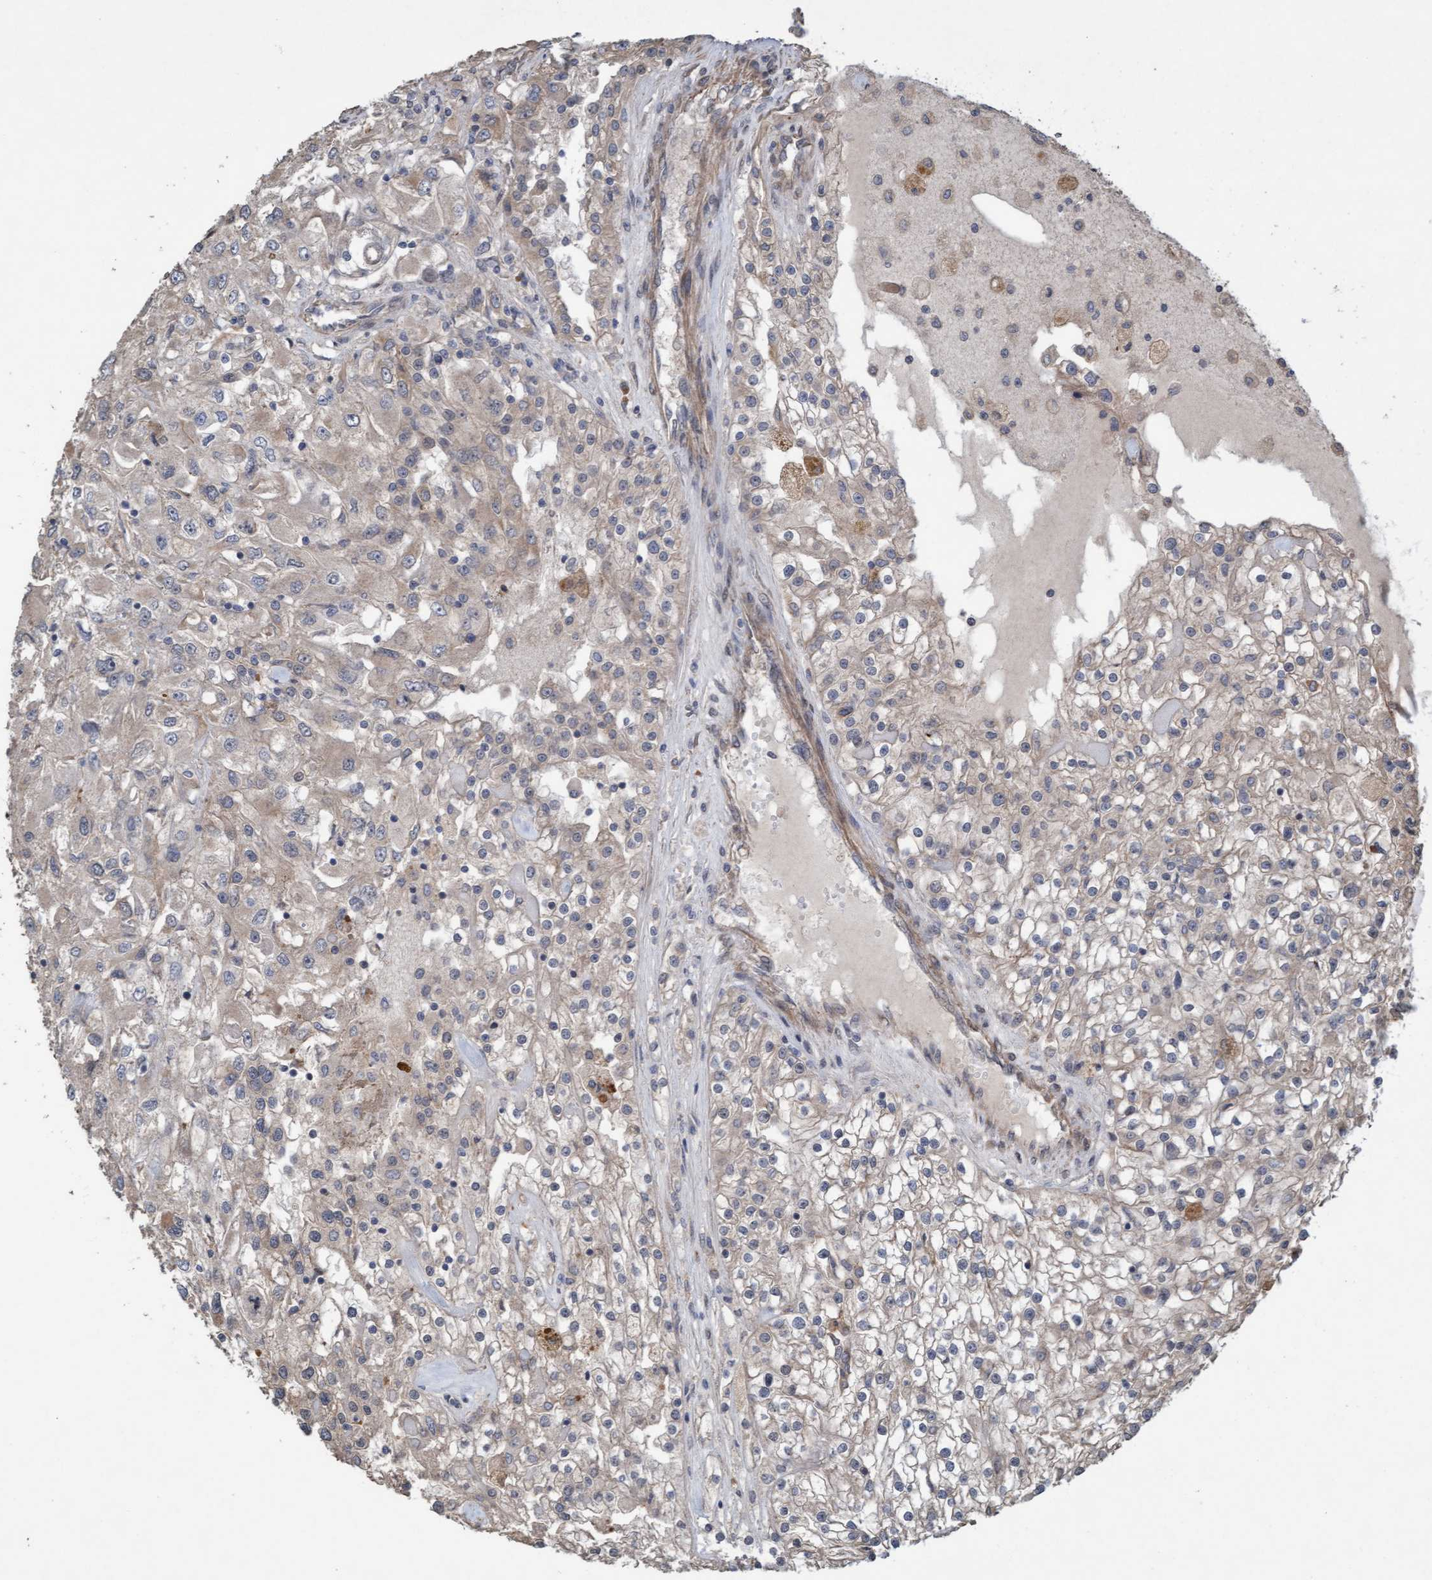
{"staining": {"intensity": "weak", "quantity": "<25%", "location": "cytoplasmic/membranous"}, "tissue": "renal cancer", "cell_type": "Tumor cells", "image_type": "cancer", "snomed": [{"axis": "morphology", "description": "Adenocarcinoma, NOS"}, {"axis": "topography", "description": "Kidney"}], "caption": "Tumor cells show no significant protein expression in renal cancer. (Brightfield microscopy of DAB (3,3'-diaminobenzidine) IHC at high magnification).", "gene": "CDC42EP4", "patient": {"sex": "female", "age": 52}}